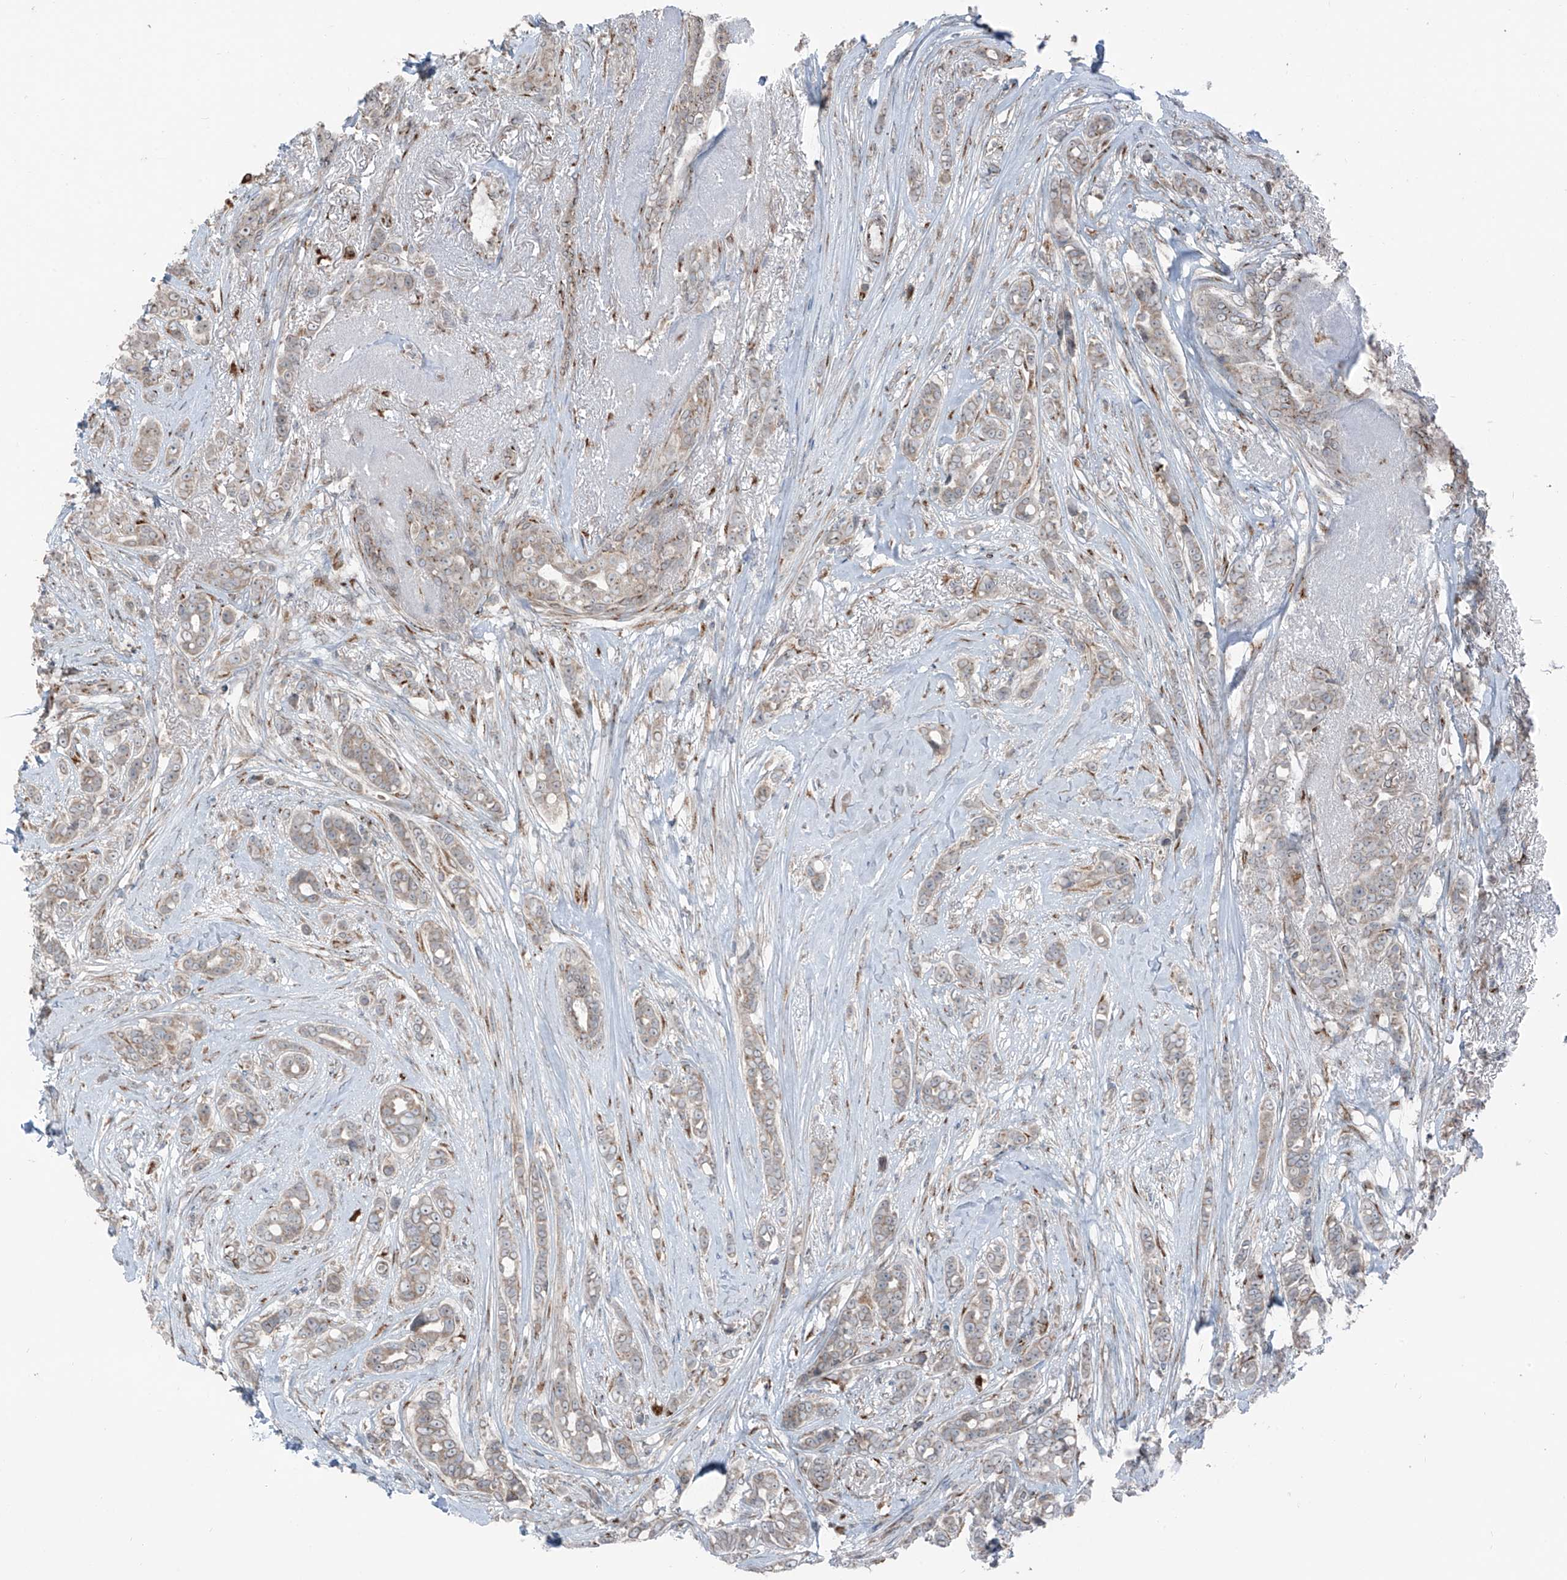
{"staining": {"intensity": "weak", "quantity": "<25%", "location": "cytoplasmic/membranous"}, "tissue": "breast cancer", "cell_type": "Tumor cells", "image_type": "cancer", "snomed": [{"axis": "morphology", "description": "Lobular carcinoma"}, {"axis": "topography", "description": "Breast"}], "caption": "Tumor cells show no significant expression in lobular carcinoma (breast). (Stains: DAB immunohistochemistry (IHC) with hematoxylin counter stain, Microscopy: brightfield microscopy at high magnification).", "gene": "ERLEC1", "patient": {"sex": "female", "age": 51}}